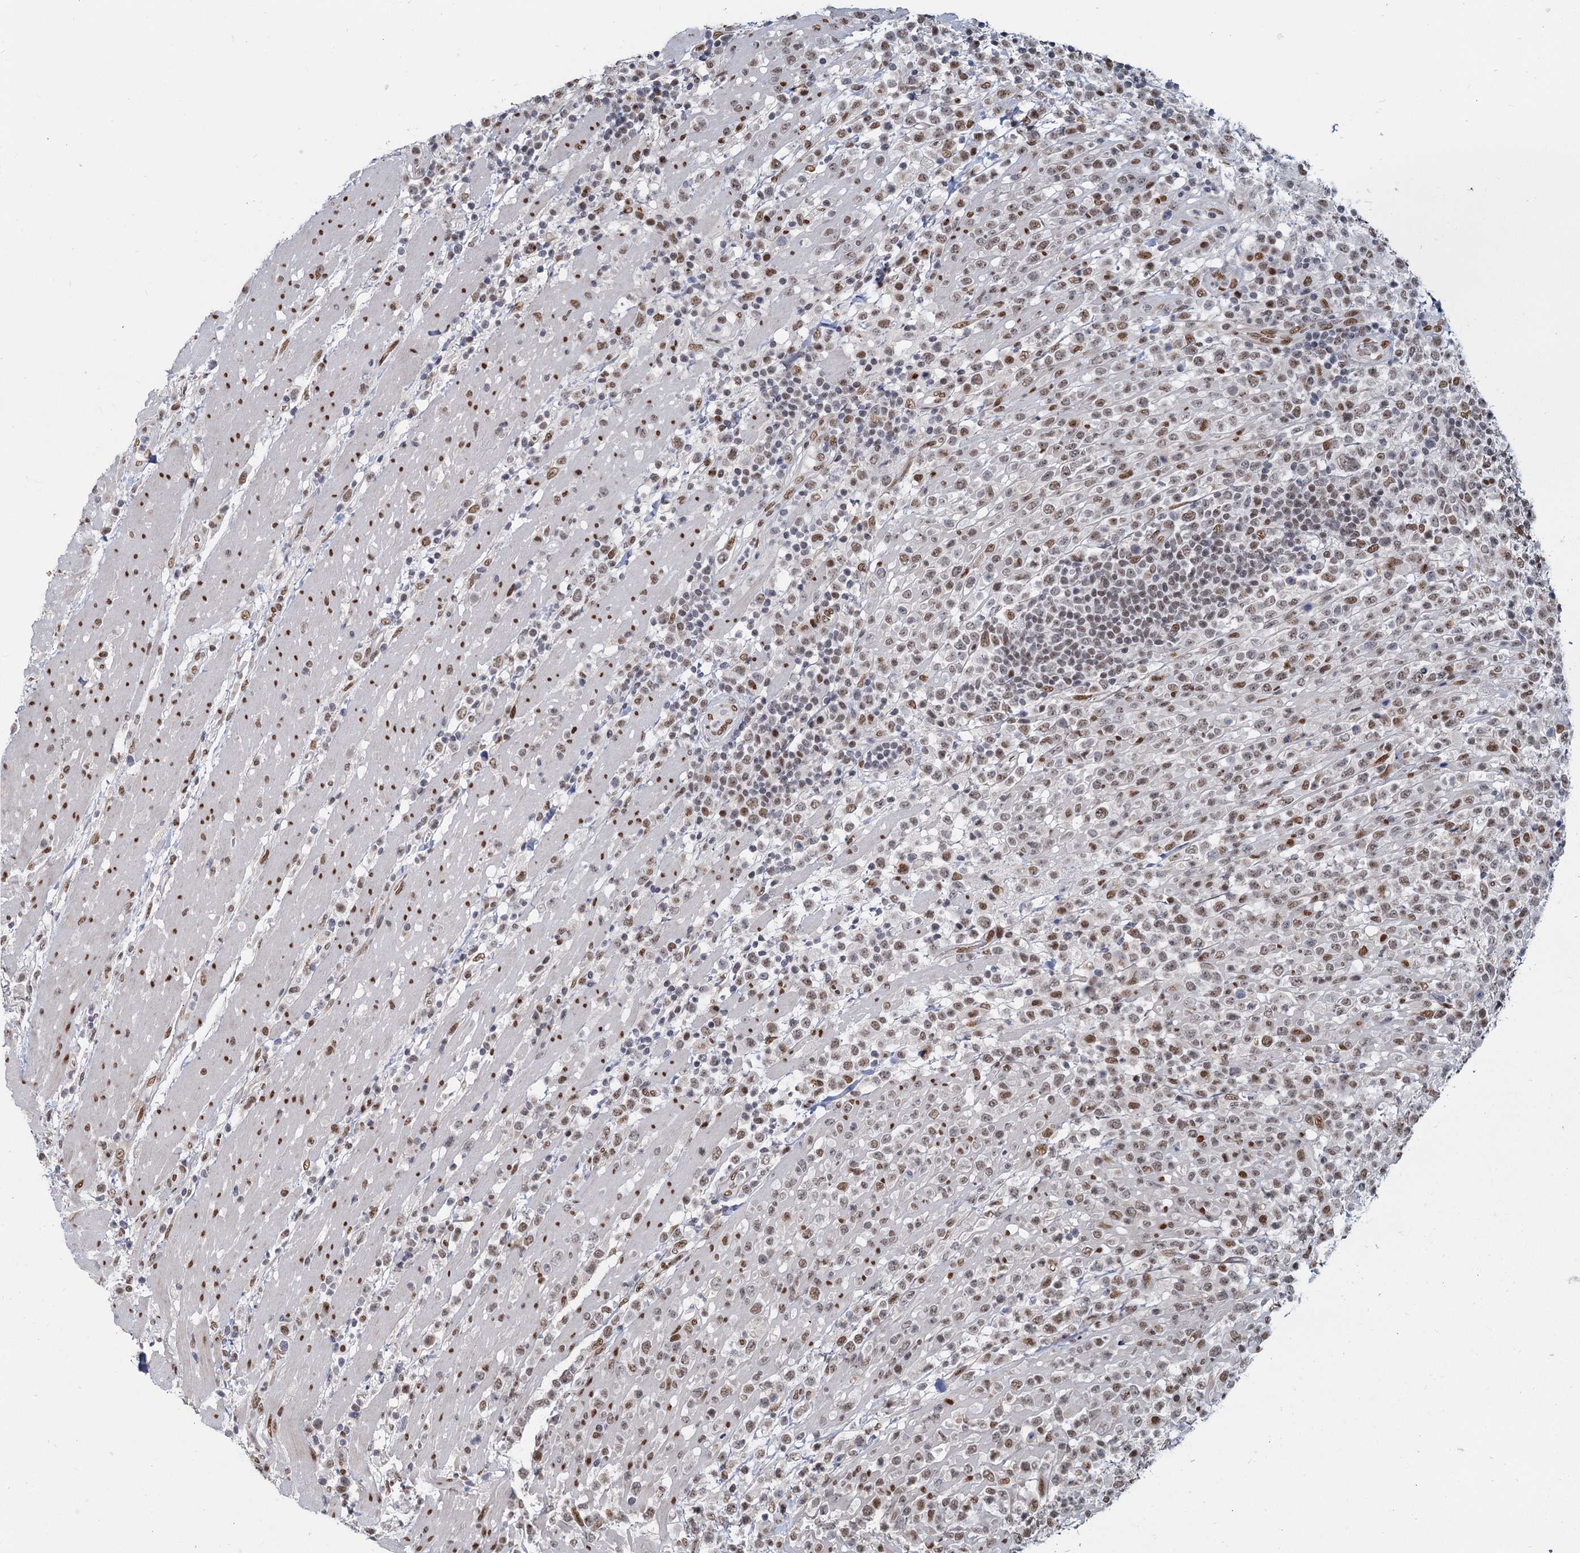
{"staining": {"intensity": "moderate", "quantity": ">75%", "location": "nuclear"}, "tissue": "lymphoma", "cell_type": "Tumor cells", "image_type": "cancer", "snomed": [{"axis": "morphology", "description": "Malignant lymphoma, non-Hodgkin's type, High grade"}, {"axis": "topography", "description": "Colon"}], "caption": "The histopathology image shows immunohistochemical staining of lymphoma. There is moderate nuclear staining is appreciated in approximately >75% of tumor cells. The protein of interest is stained brown, and the nuclei are stained in blue (DAB IHC with brightfield microscopy, high magnification).", "gene": "RPRD1A", "patient": {"sex": "female", "age": 53}}